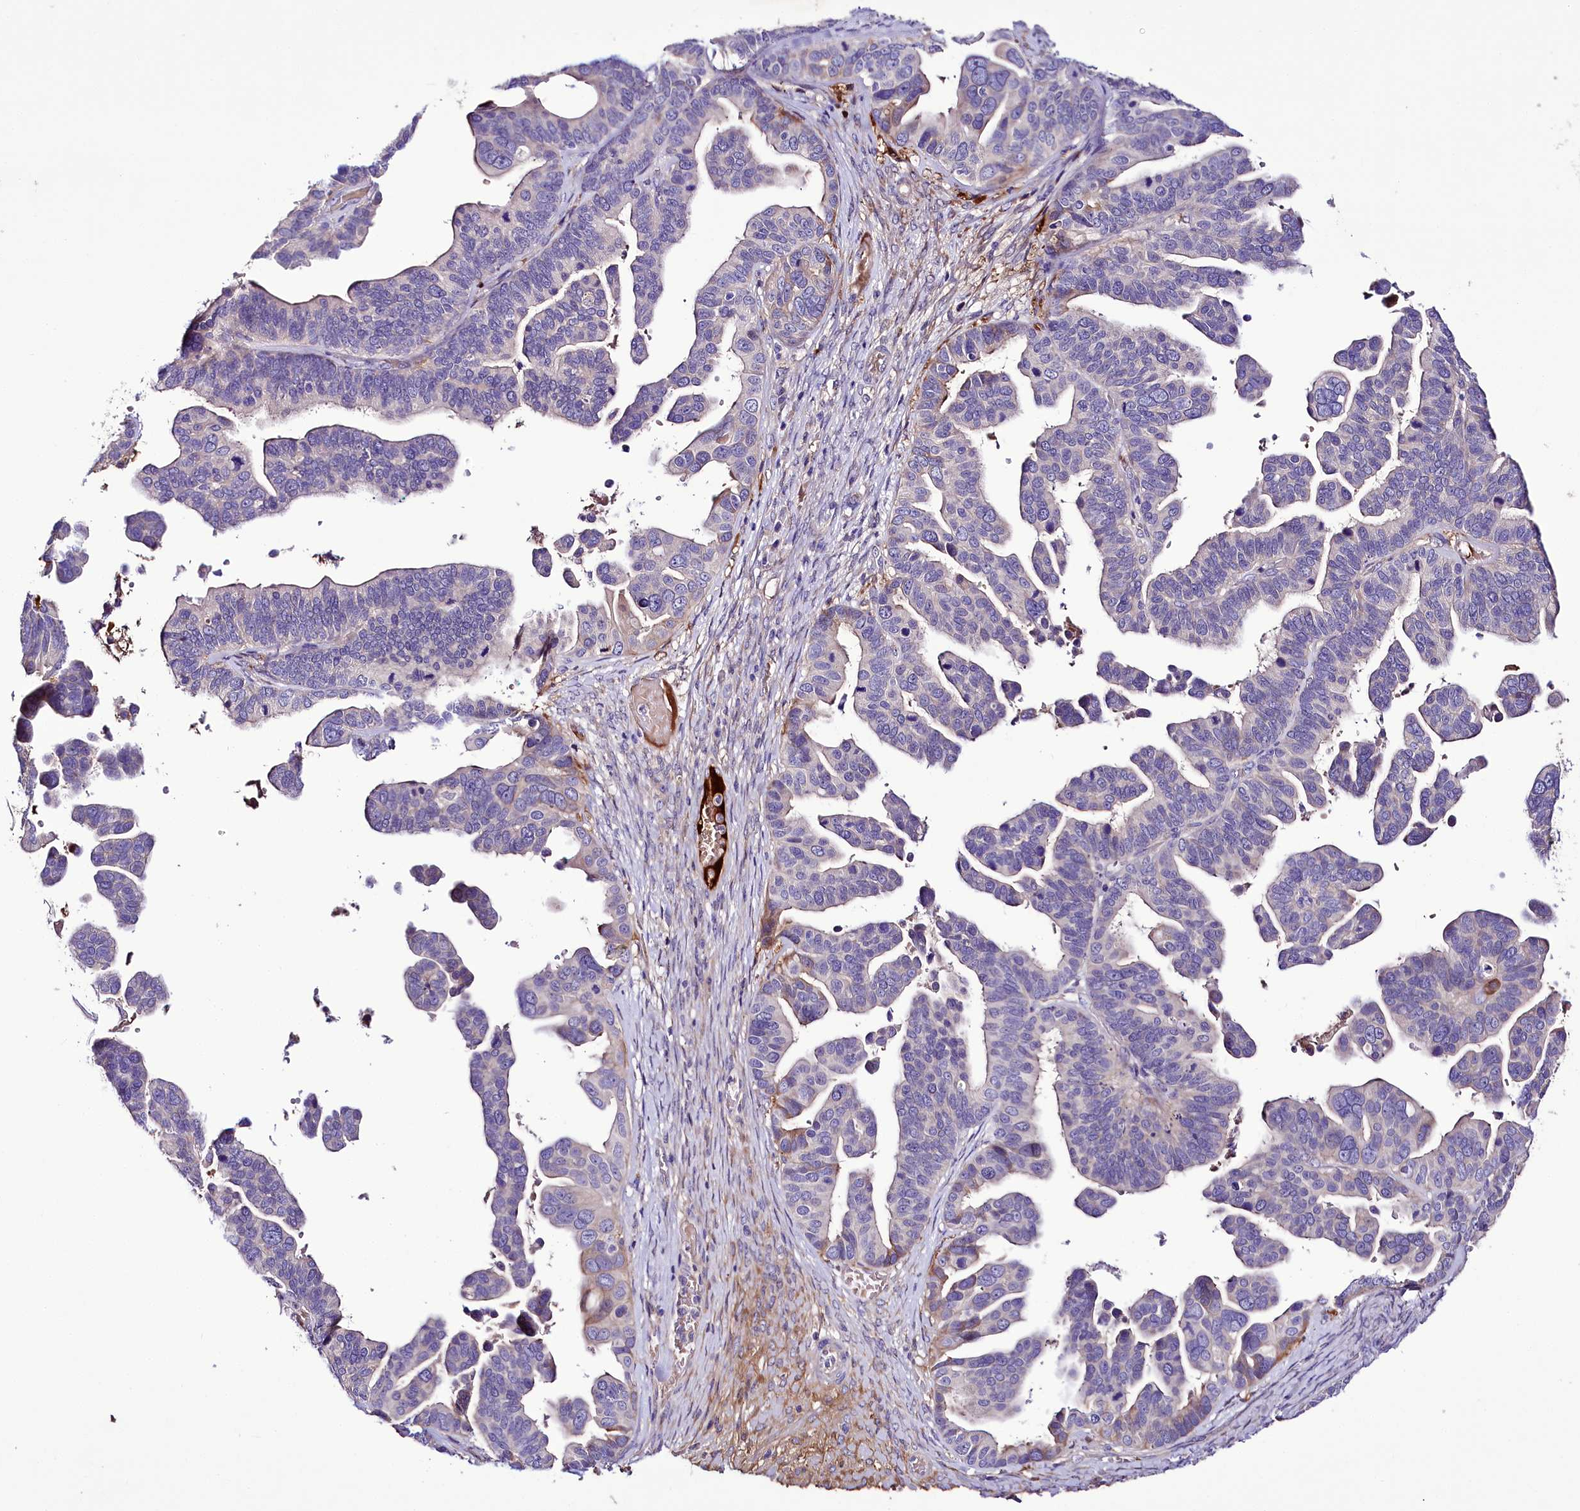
{"staining": {"intensity": "negative", "quantity": "none", "location": "none"}, "tissue": "ovarian cancer", "cell_type": "Tumor cells", "image_type": "cancer", "snomed": [{"axis": "morphology", "description": "Cystadenocarcinoma, serous, NOS"}, {"axis": "topography", "description": "Ovary"}], "caption": "A histopathology image of serous cystadenocarcinoma (ovarian) stained for a protein displays no brown staining in tumor cells.", "gene": "PPP1R32", "patient": {"sex": "female", "age": 56}}